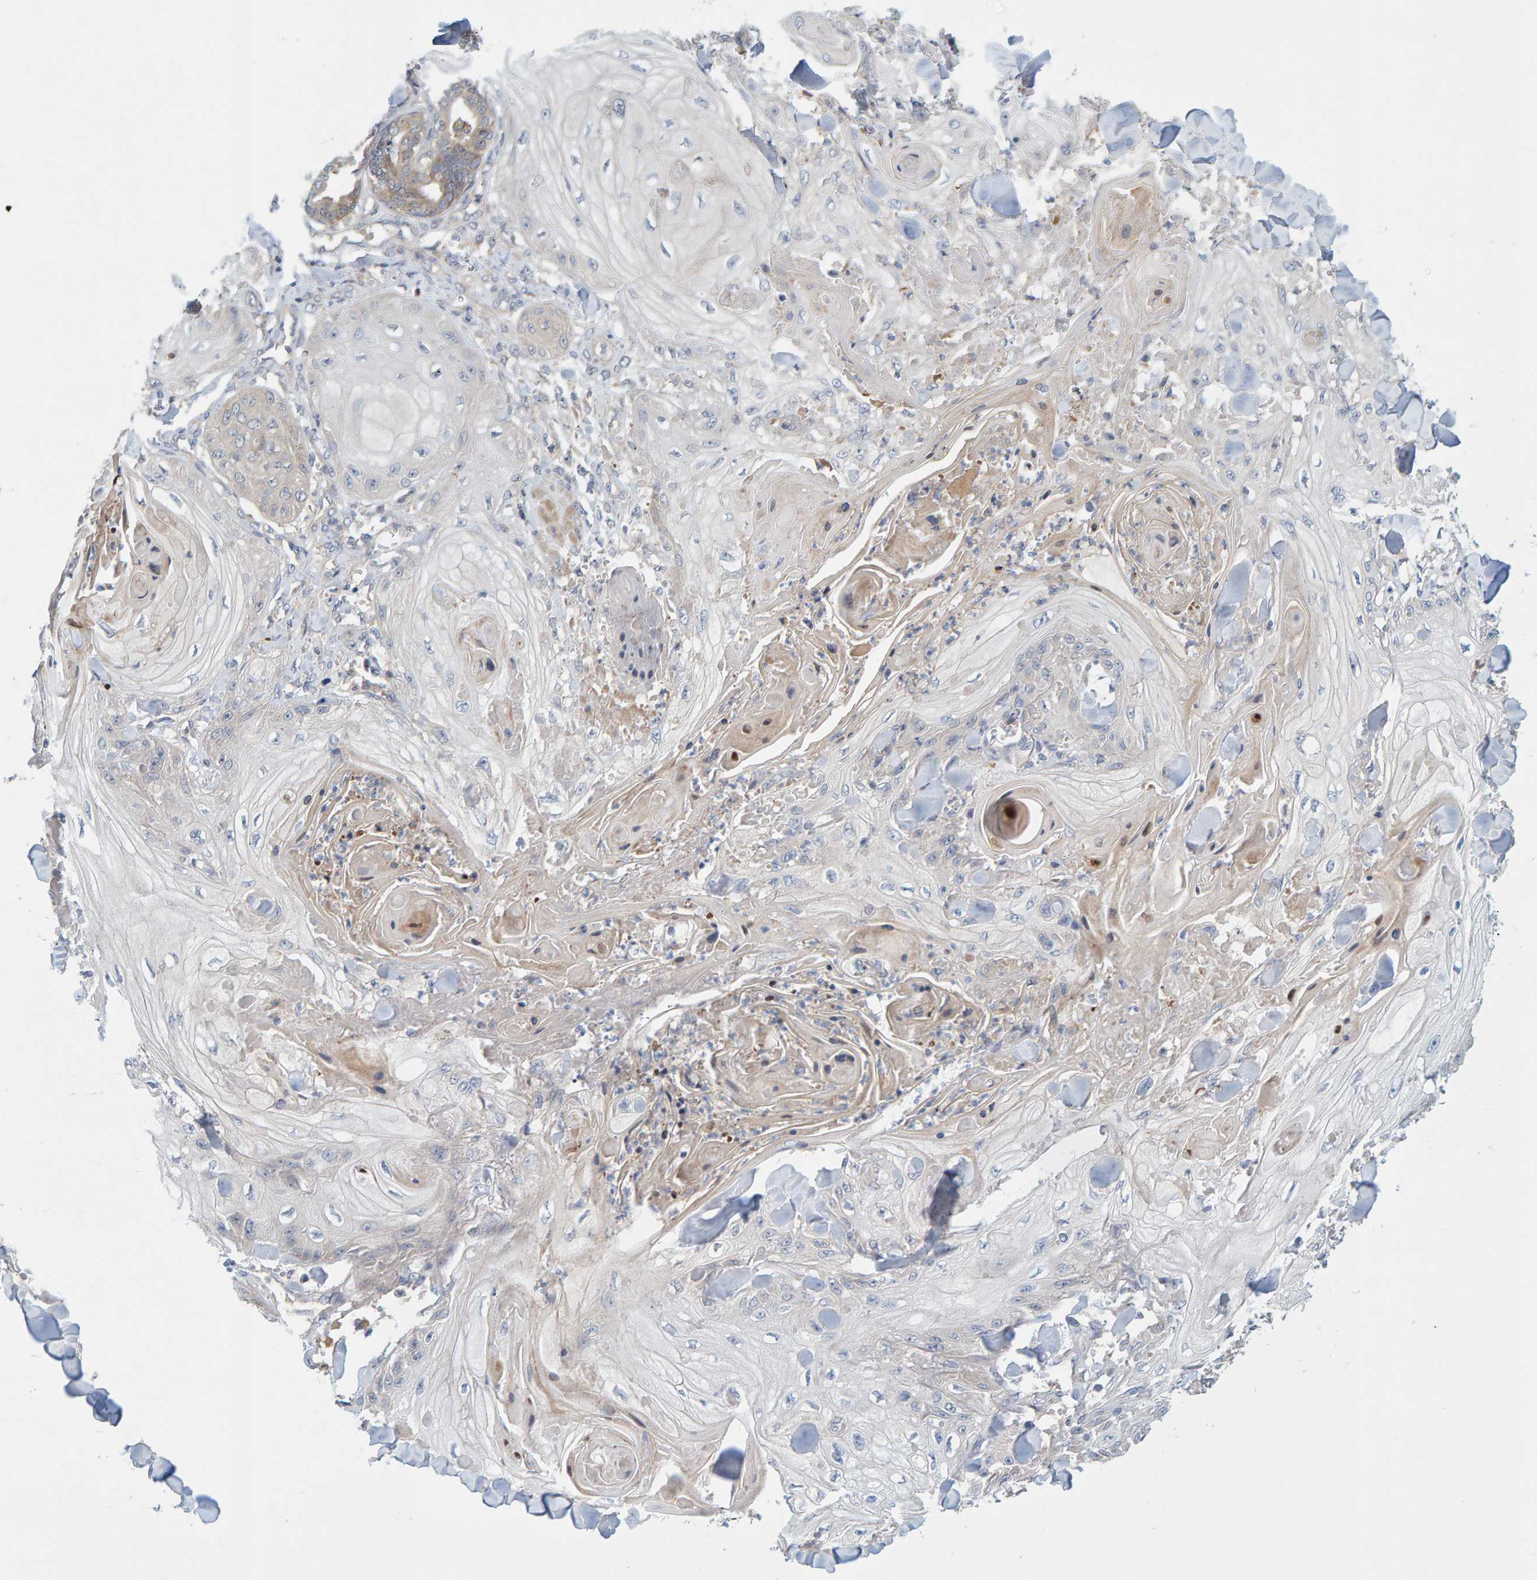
{"staining": {"intensity": "weak", "quantity": "<25%", "location": "cytoplasmic/membranous"}, "tissue": "skin cancer", "cell_type": "Tumor cells", "image_type": "cancer", "snomed": [{"axis": "morphology", "description": "Squamous cell carcinoma, NOS"}, {"axis": "topography", "description": "Skin"}], "caption": "The immunohistochemistry (IHC) histopathology image has no significant expression in tumor cells of skin squamous cell carcinoma tissue.", "gene": "TATDN1", "patient": {"sex": "male", "age": 74}}